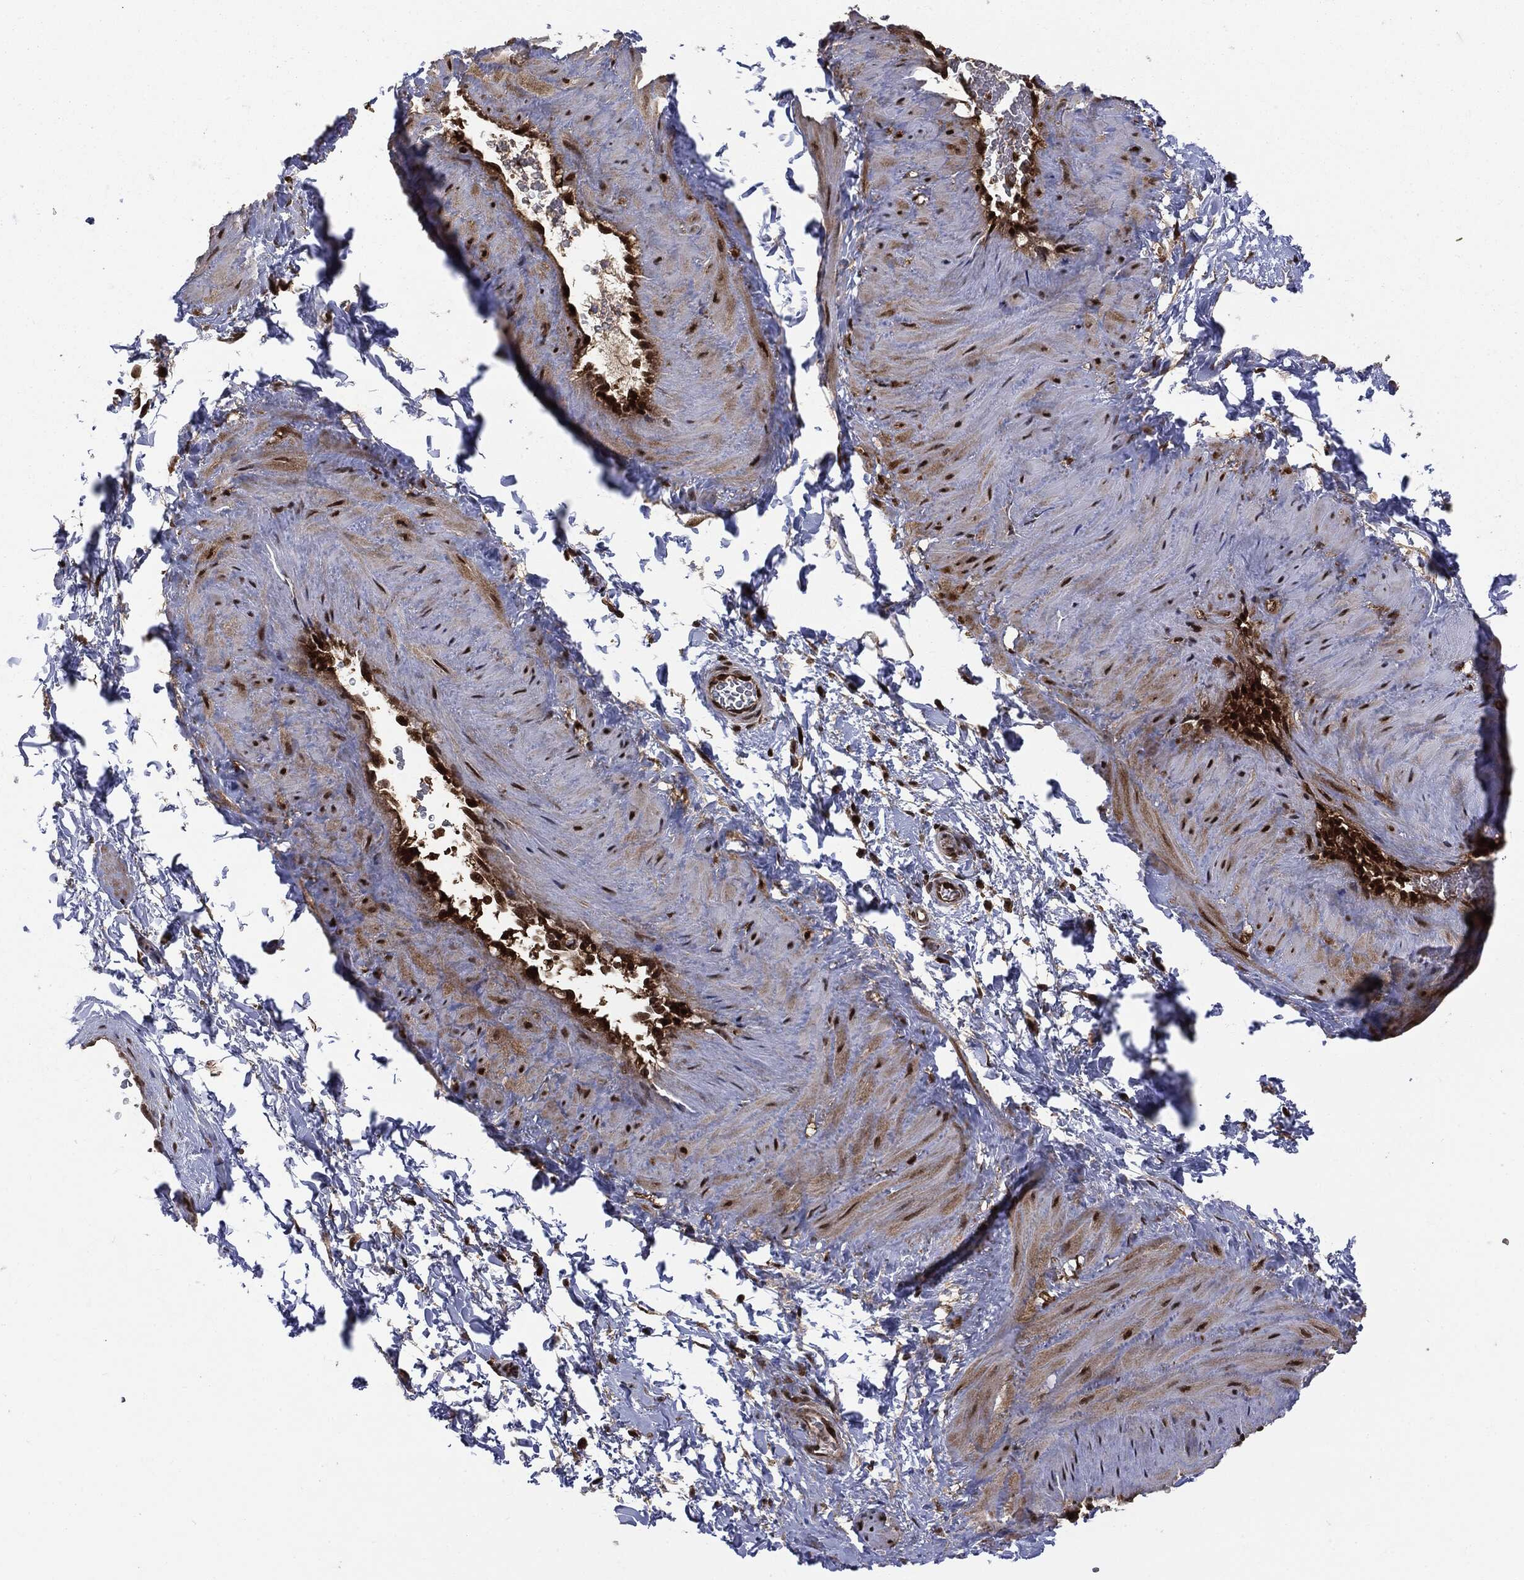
{"staining": {"intensity": "strong", "quantity": "25%-75%", "location": "nuclear"}, "tissue": "soft tissue", "cell_type": "Fibroblasts", "image_type": "normal", "snomed": [{"axis": "morphology", "description": "Normal tissue, NOS"}, {"axis": "topography", "description": "Soft tissue"}, {"axis": "topography", "description": "Vascular tissue"}], "caption": "Immunohistochemical staining of normal human soft tissue exhibits strong nuclear protein staining in about 25%-75% of fibroblasts.", "gene": "PTPA", "patient": {"sex": "male", "age": 41}}